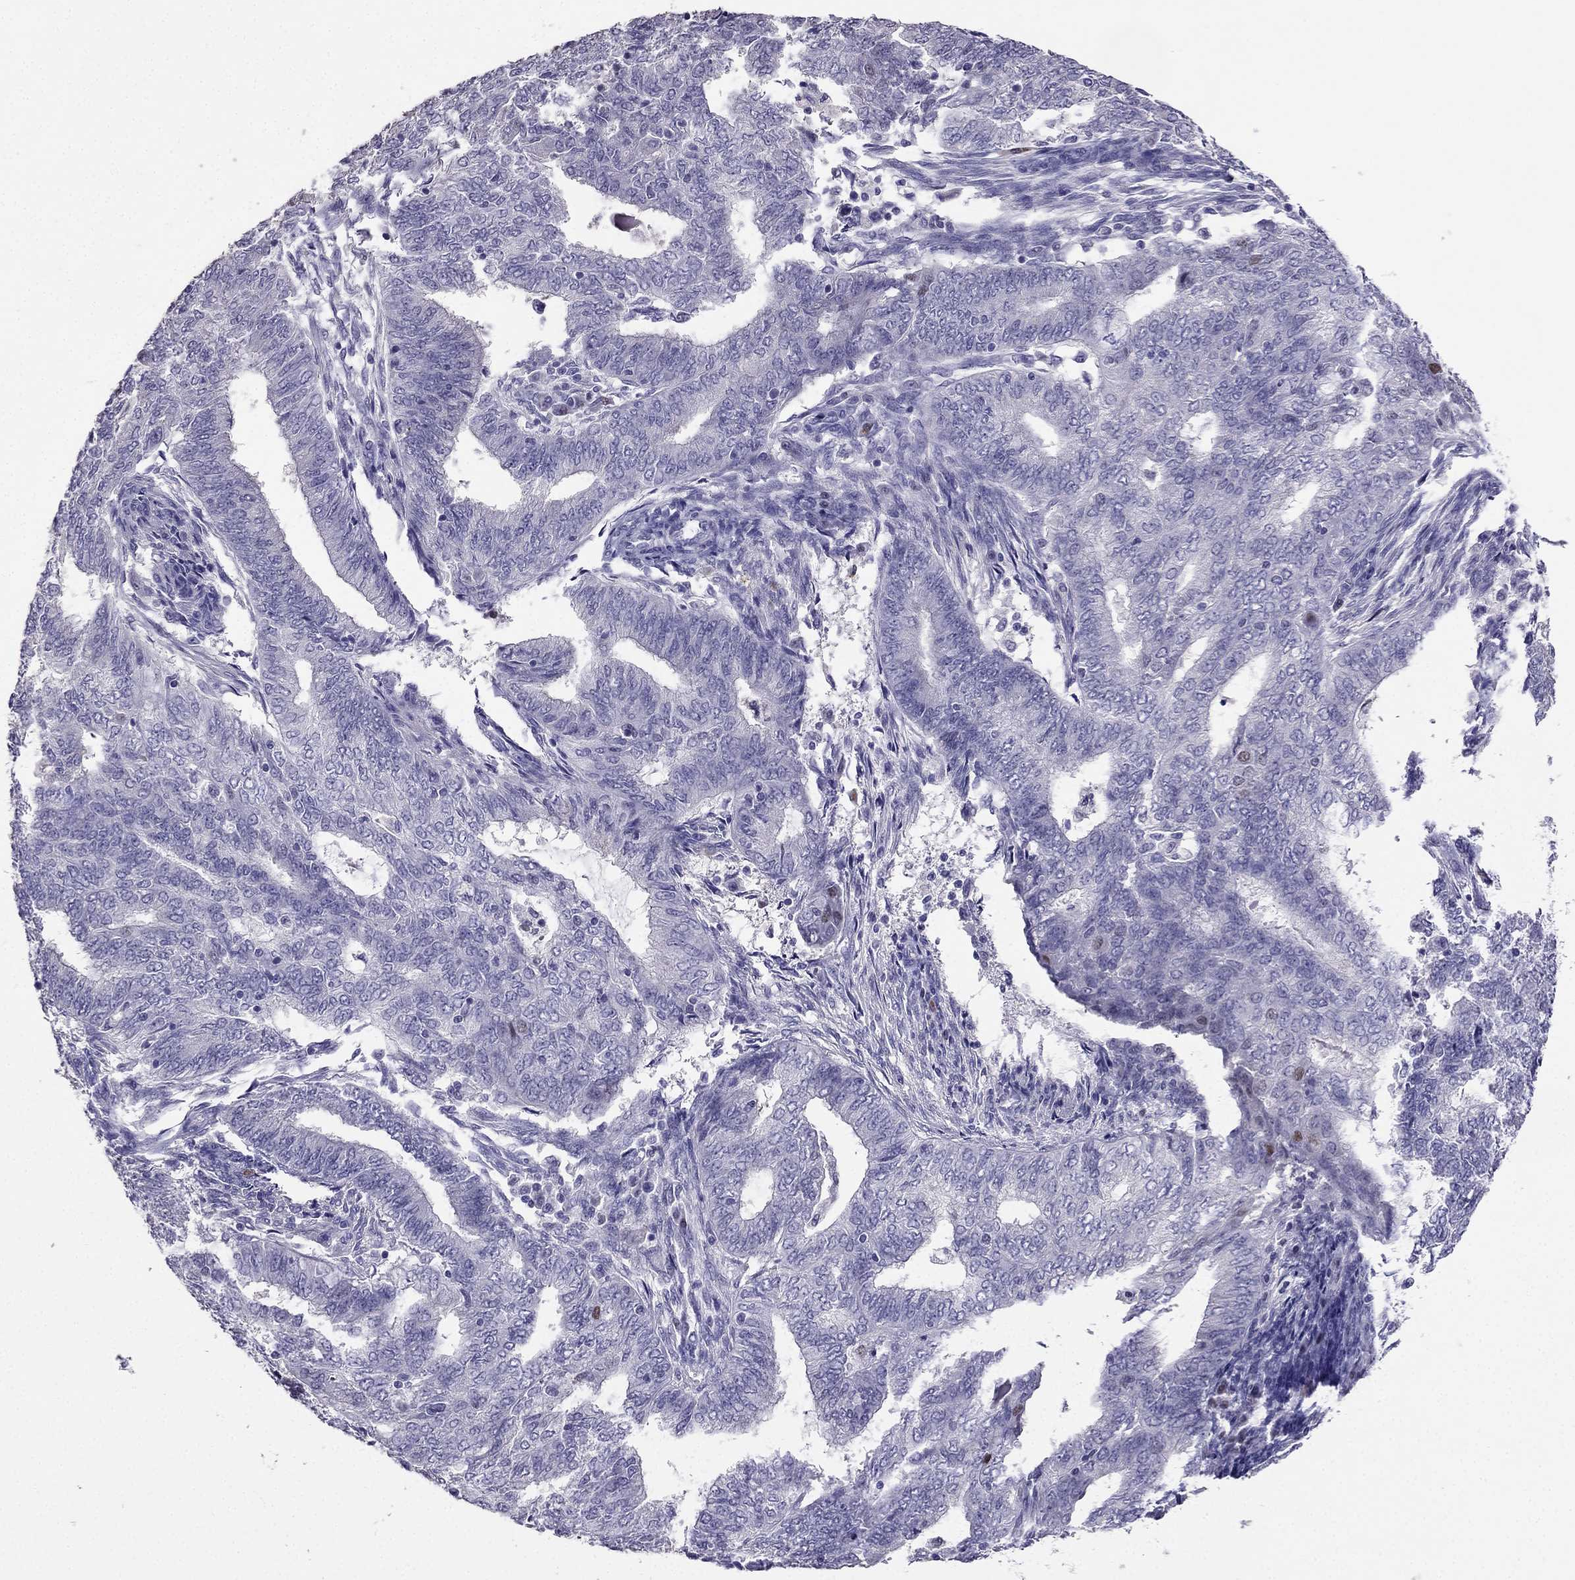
{"staining": {"intensity": "negative", "quantity": "none", "location": "none"}, "tissue": "endometrial cancer", "cell_type": "Tumor cells", "image_type": "cancer", "snomed": [{"axis": "morphology", "description": "Adenocarcinoma, NOS"}, {"axis": "topography", "description": "Endometrium"}], "caption": "This micrograph is of adenocarcinoma (endometrial) stained with immunohistochemistry to label a protein in brown with the nuclei are counter-stained blue. There is no positivity in tumor cells.", "gene": "ARID3A", "patient": {"sex": "female", "age": 62}}